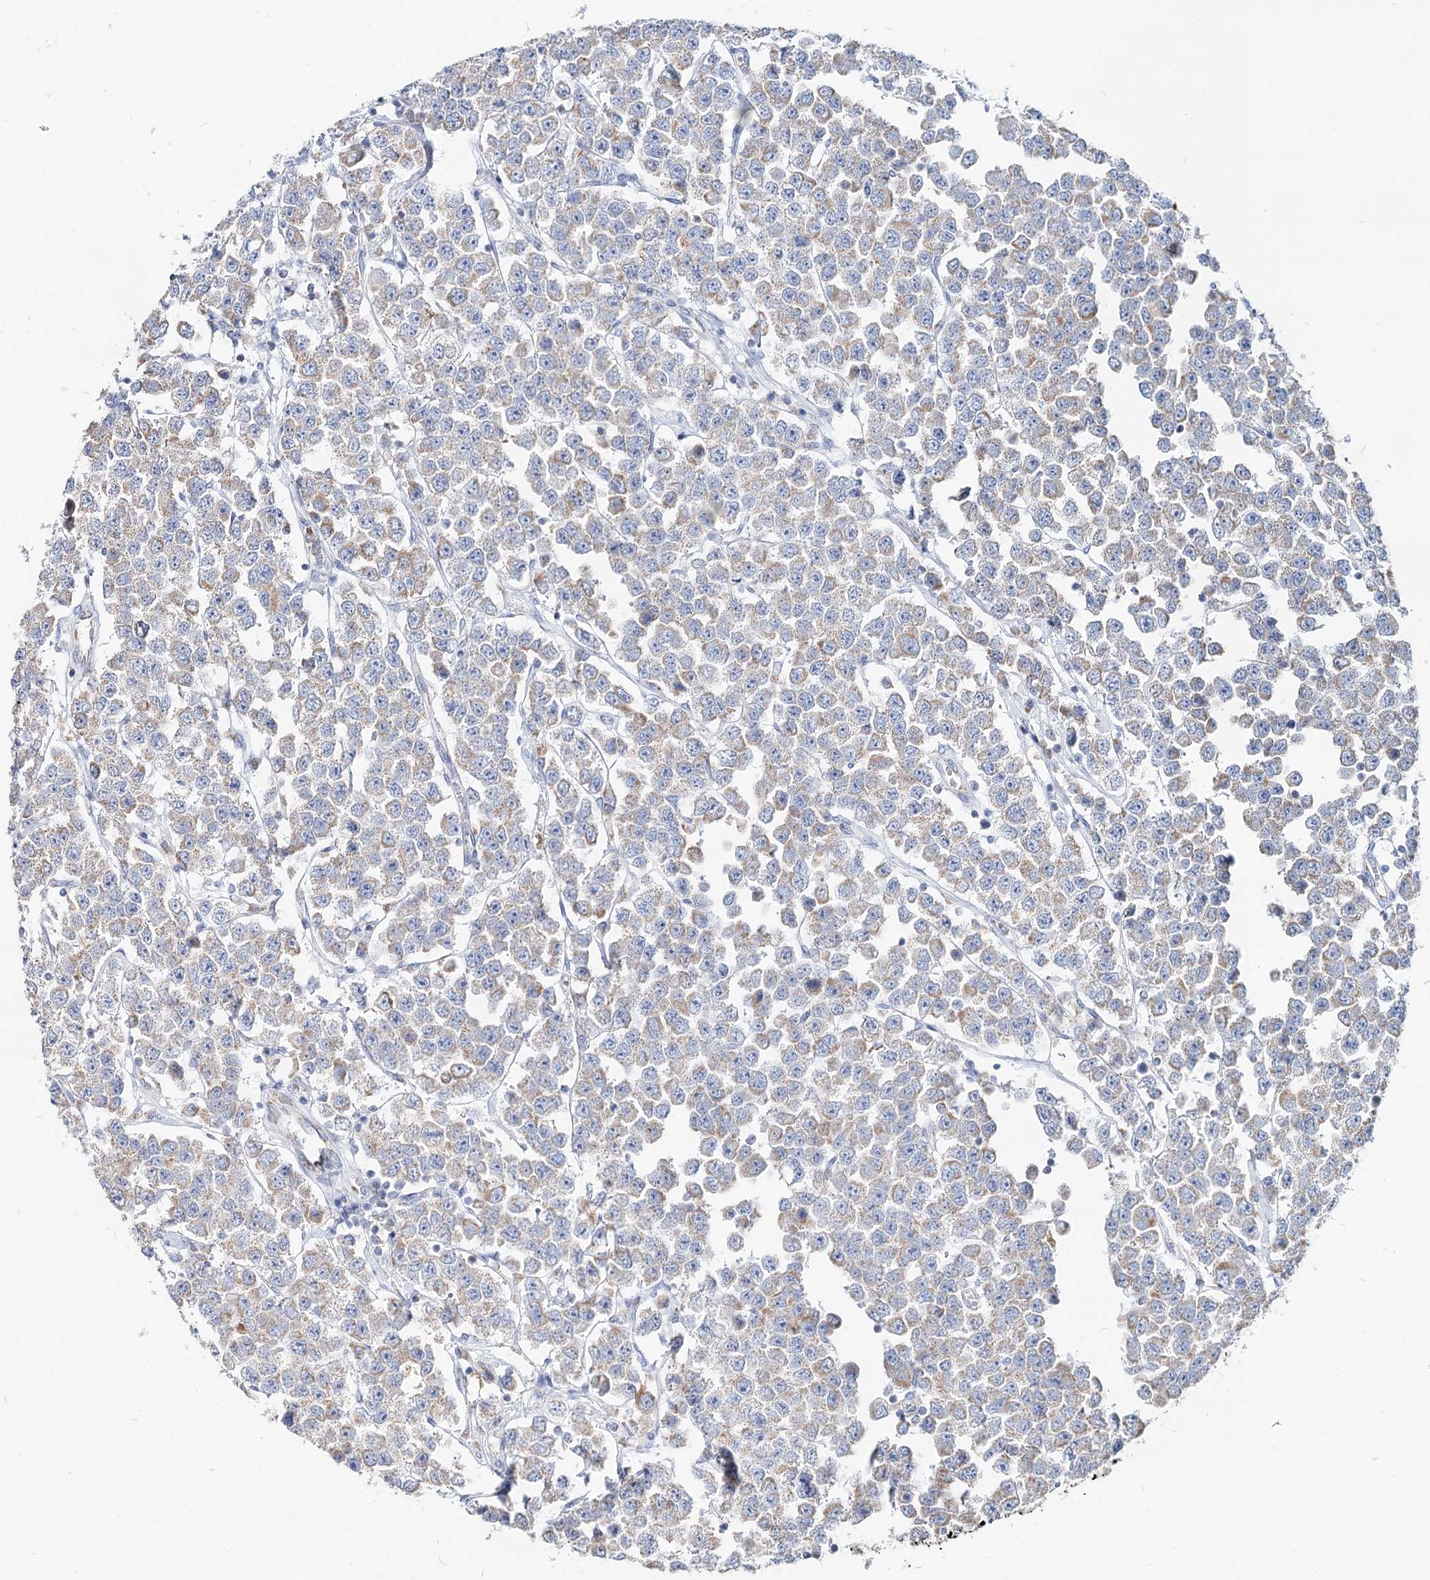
{"staining": {"intensity": "weak", "quantity": ">75%", "location": "cytoplasmic/membranous"}, "tissue": "testis cancer", "cell_type": "Tumor cells", "image_type": "cancer", "snomed": [{"axis": "morphology", "description": "Seminoma, NOS"}, {"axis": "topography", "description": "Testis"}], "caption": "Brown immunohistochemical staining in testis seminoma exhibits weak cytoplasmic/membranous expression in approximately >75% of tumor cells.", "gene": "MCCC2", "patient": {"sex": "male", "age": 28}}